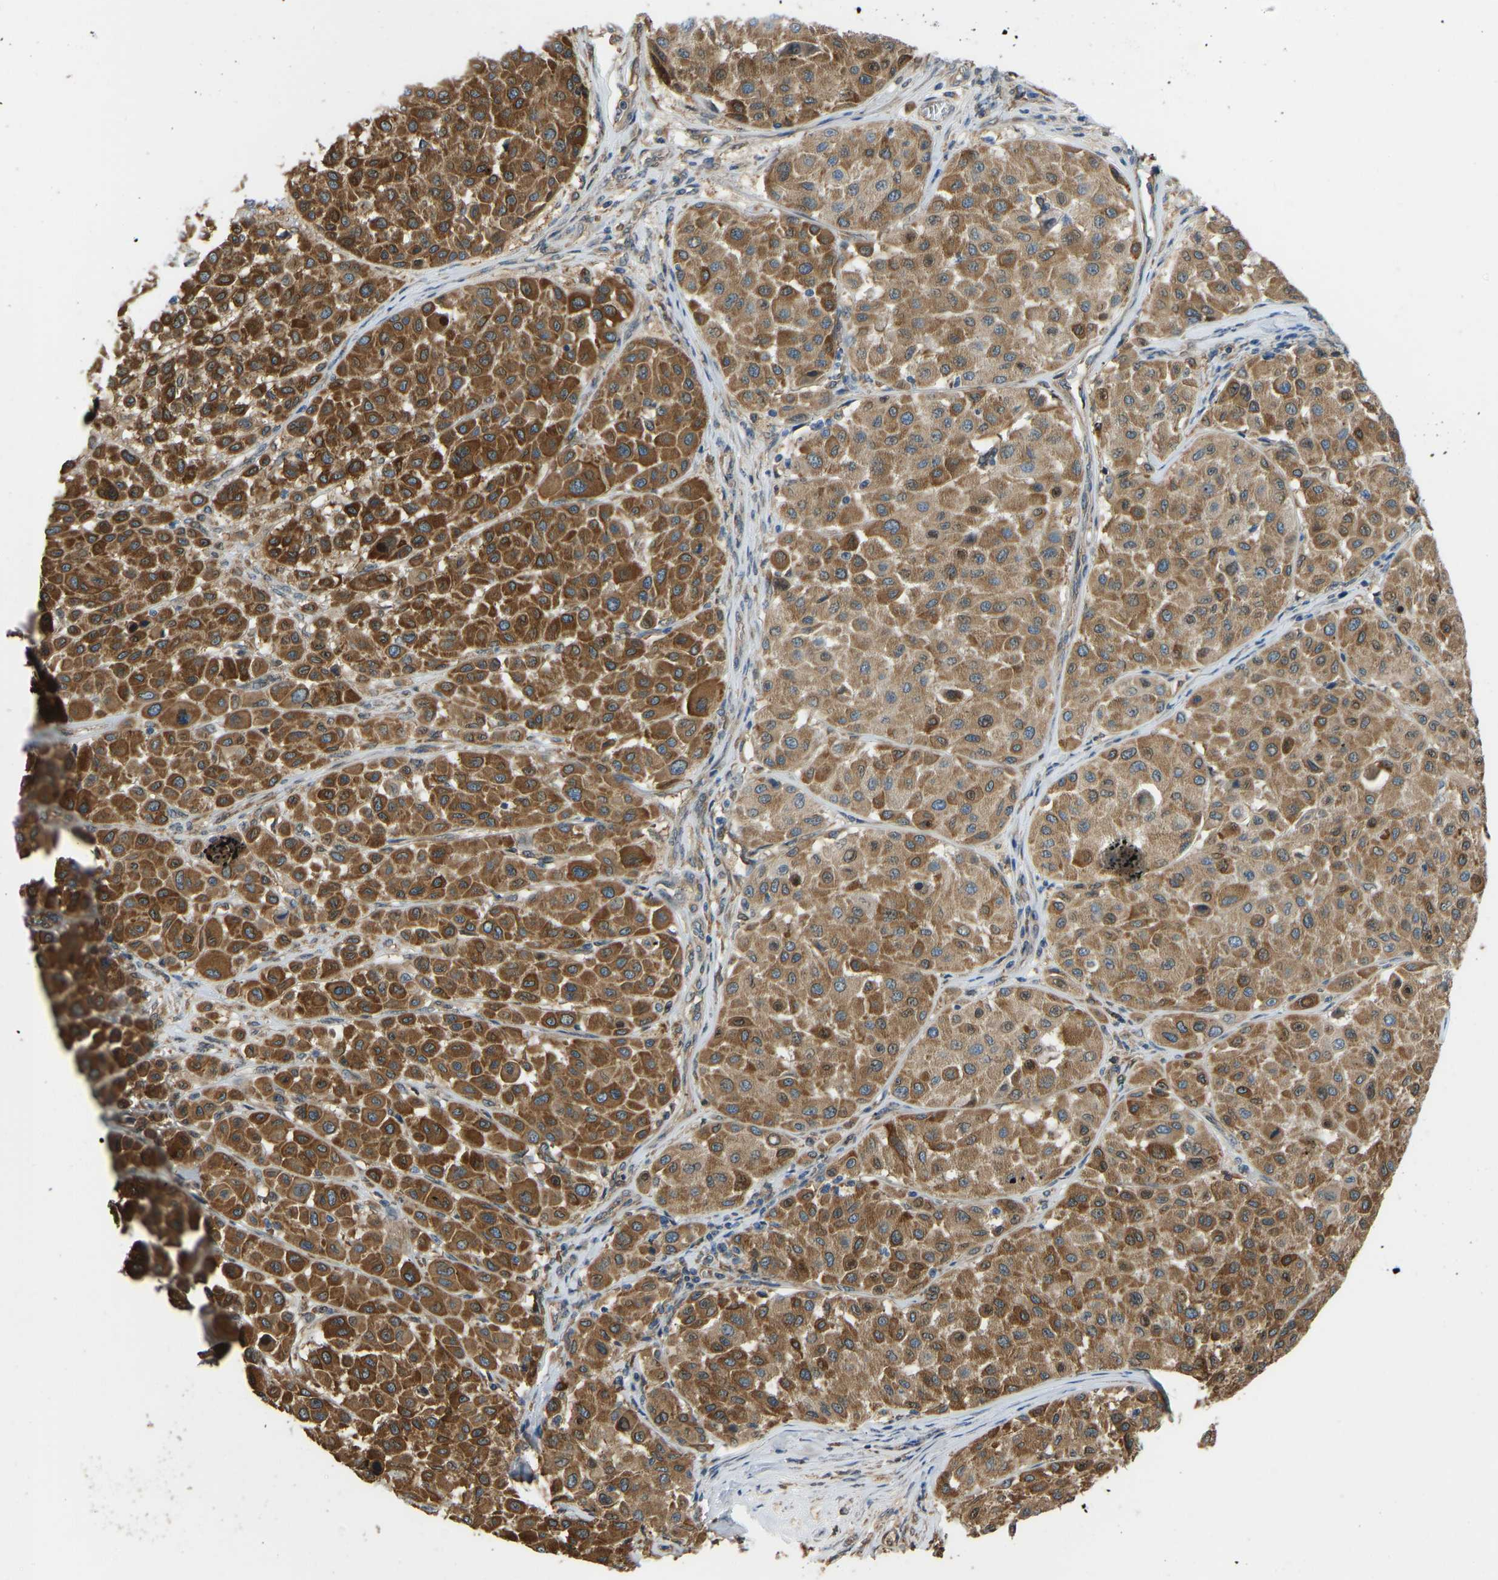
{"staining": {"intensity": "strong", "quantity": ">75%", "location": "cytoplasmic/membranous"}, "tissue": "melanoma", "cell_type": "Tumor cells", "image_type": "cancer", "snomed": [{"axis": "morphology", "description": "Malignant melanoma, Metastatic site"}, {"axis": "topography", "description": "Soft tissue"}], "caption": "Protein expression analysis of human malignant melanoma (metastatic site) reveals strong cytoplasmic/membranous expression in about >75% of tumor cells.", "gene": "OS9", "patient": {"sex": "male", "age": 41}}